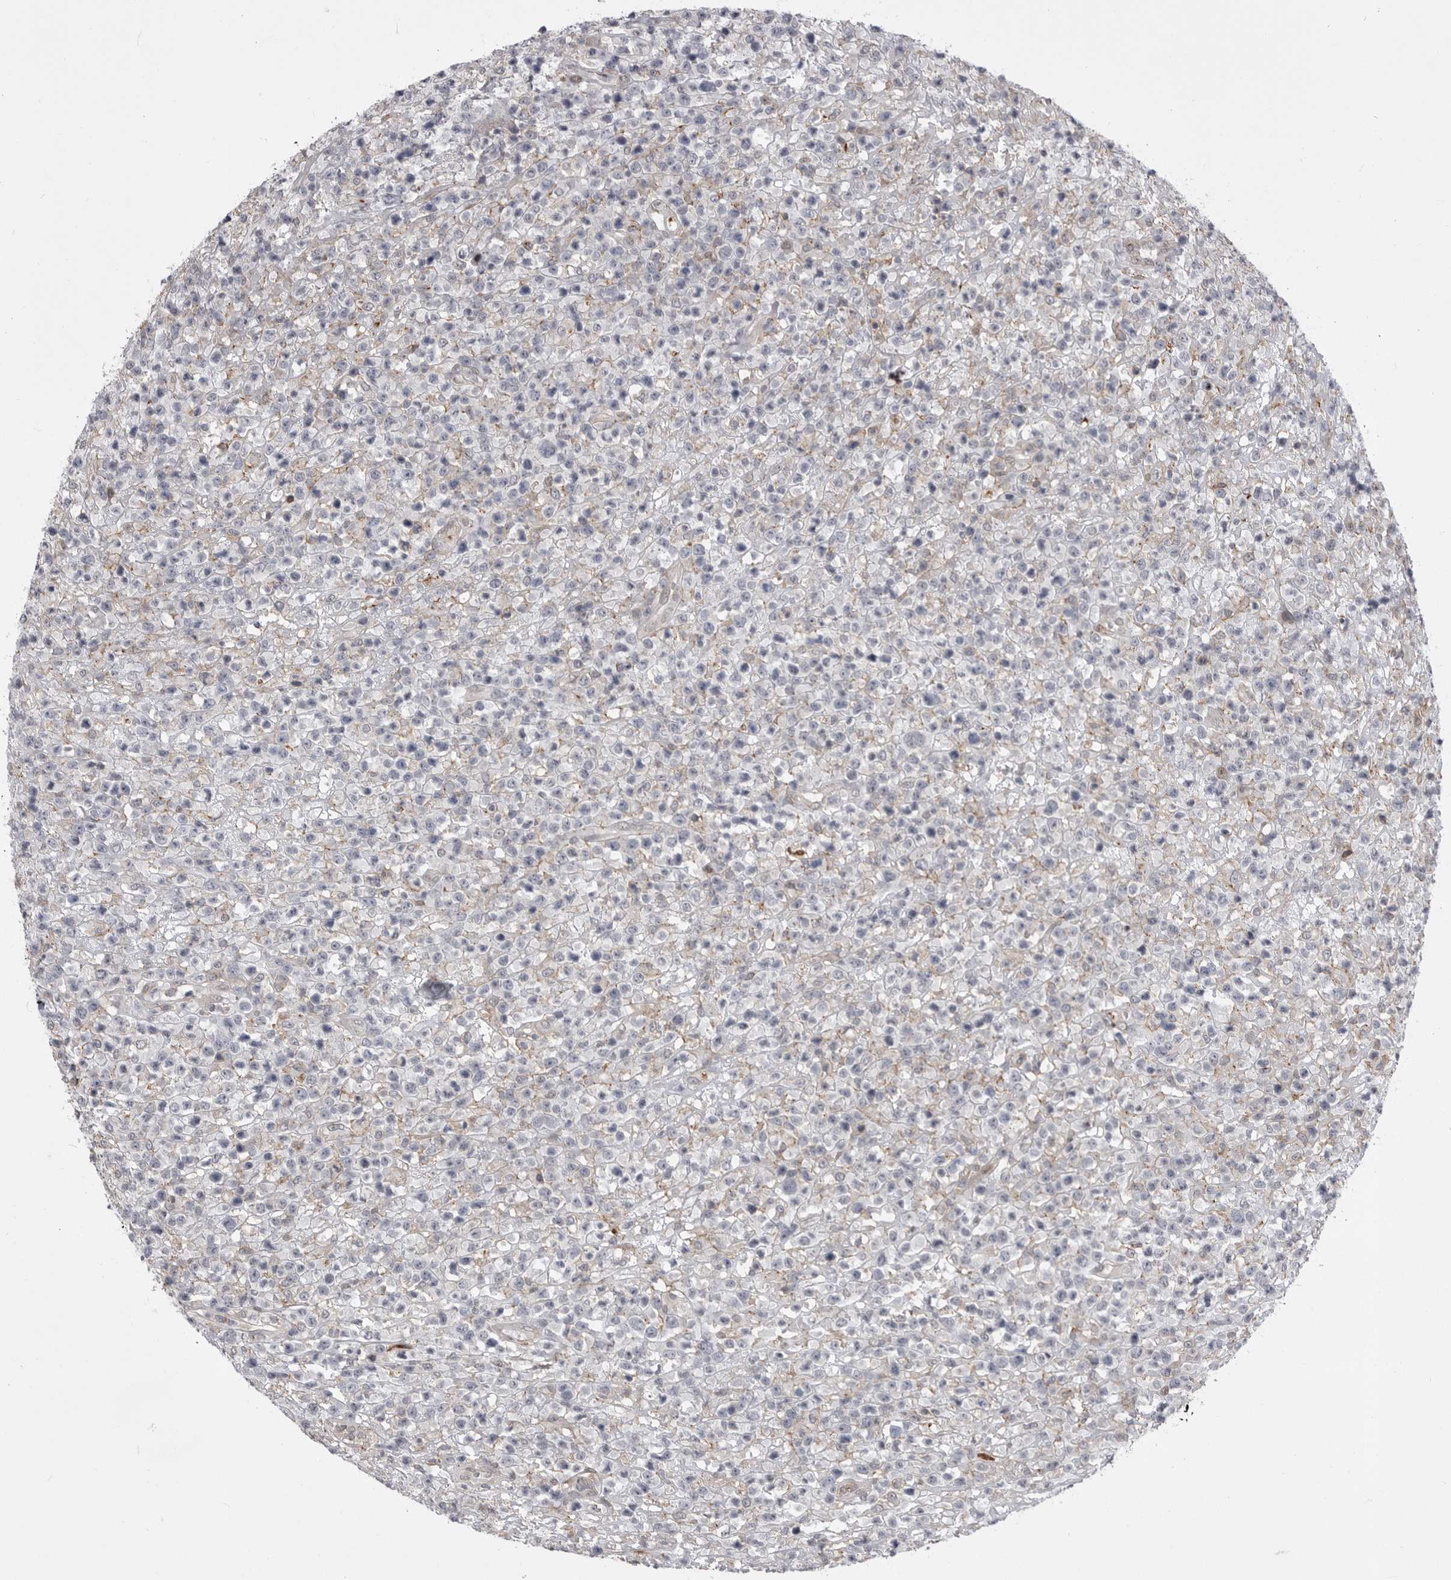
{"staining": {"intensity": "negative", "quantity": "none", "location": "none"}, "tissue": "lymphoma", "cell_type": "Tumor cells", "image_type": "cancer", "snomed": [{"axis": "morphology", "description": "Malignant lymphoma, non-Hodgkin's type, High grade"}, {"axis": "topography", "description": "Colon"}], "caption": "Malignant lymphoma, non-Hodgkin's type (high-grade) stained for a protein using immunohistochemistry exhibits no expression tumor cells.", "gene": "ABL1", "patient": {"sex": "female", "age": 53}}